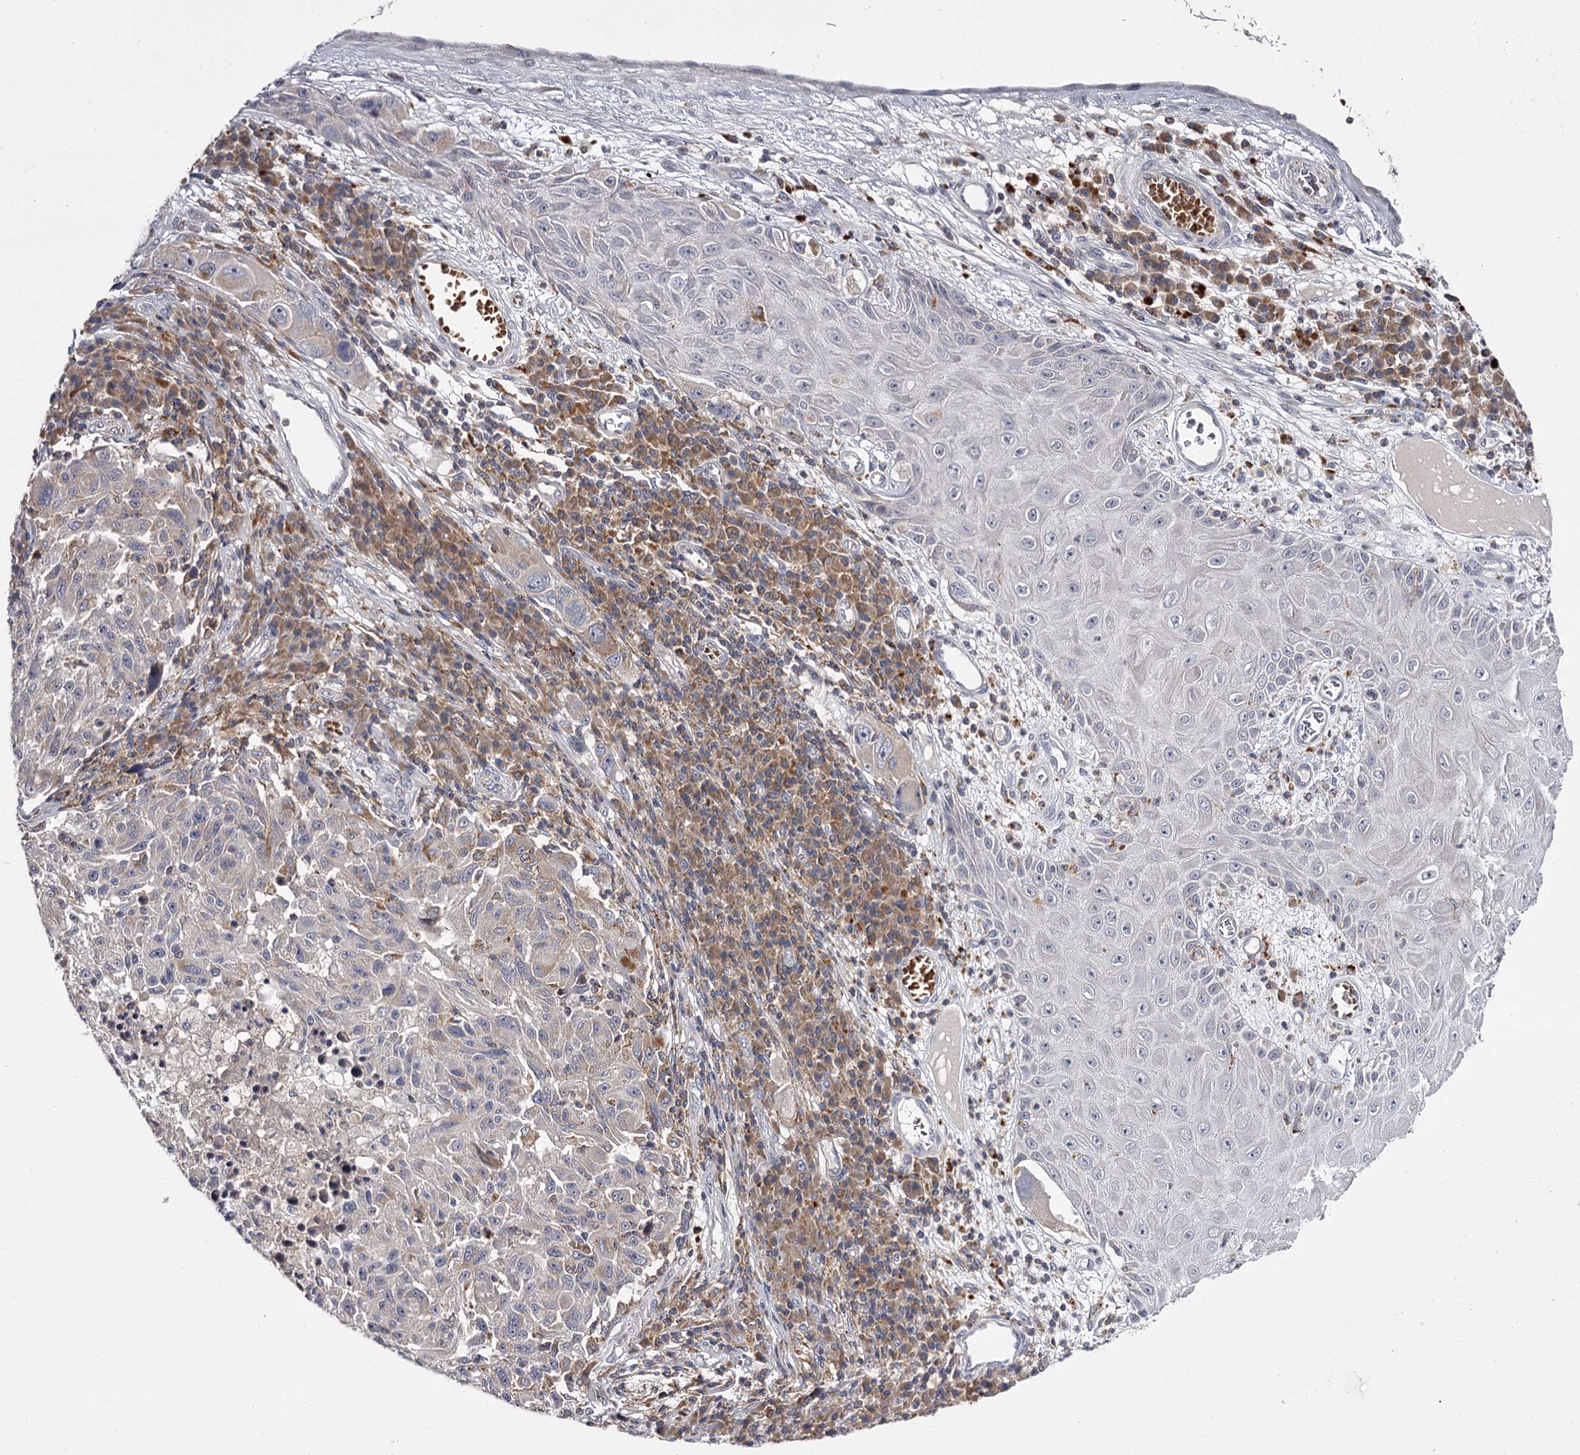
{"staining": {"intensity": "negative", "quantity": "none", "location": "none"}, "tissue": "melanoma", "cell_type": "Tumor cells", "image_type": "cancer", "snomed": [{"axis": "morphology", "description": "Malignant melanoma, NOS"}, {"axis": "topography", "description": "Skin"}], "caption": "DAB immunohistochemical staining of melanoma demonstrates no significant staining in tumor cells. (DAB immunohistochemistry visualized using brightfield microscopy, high magnification).", "gene": "RASSF6", "patient": {"sex": "male", "age": 53}}